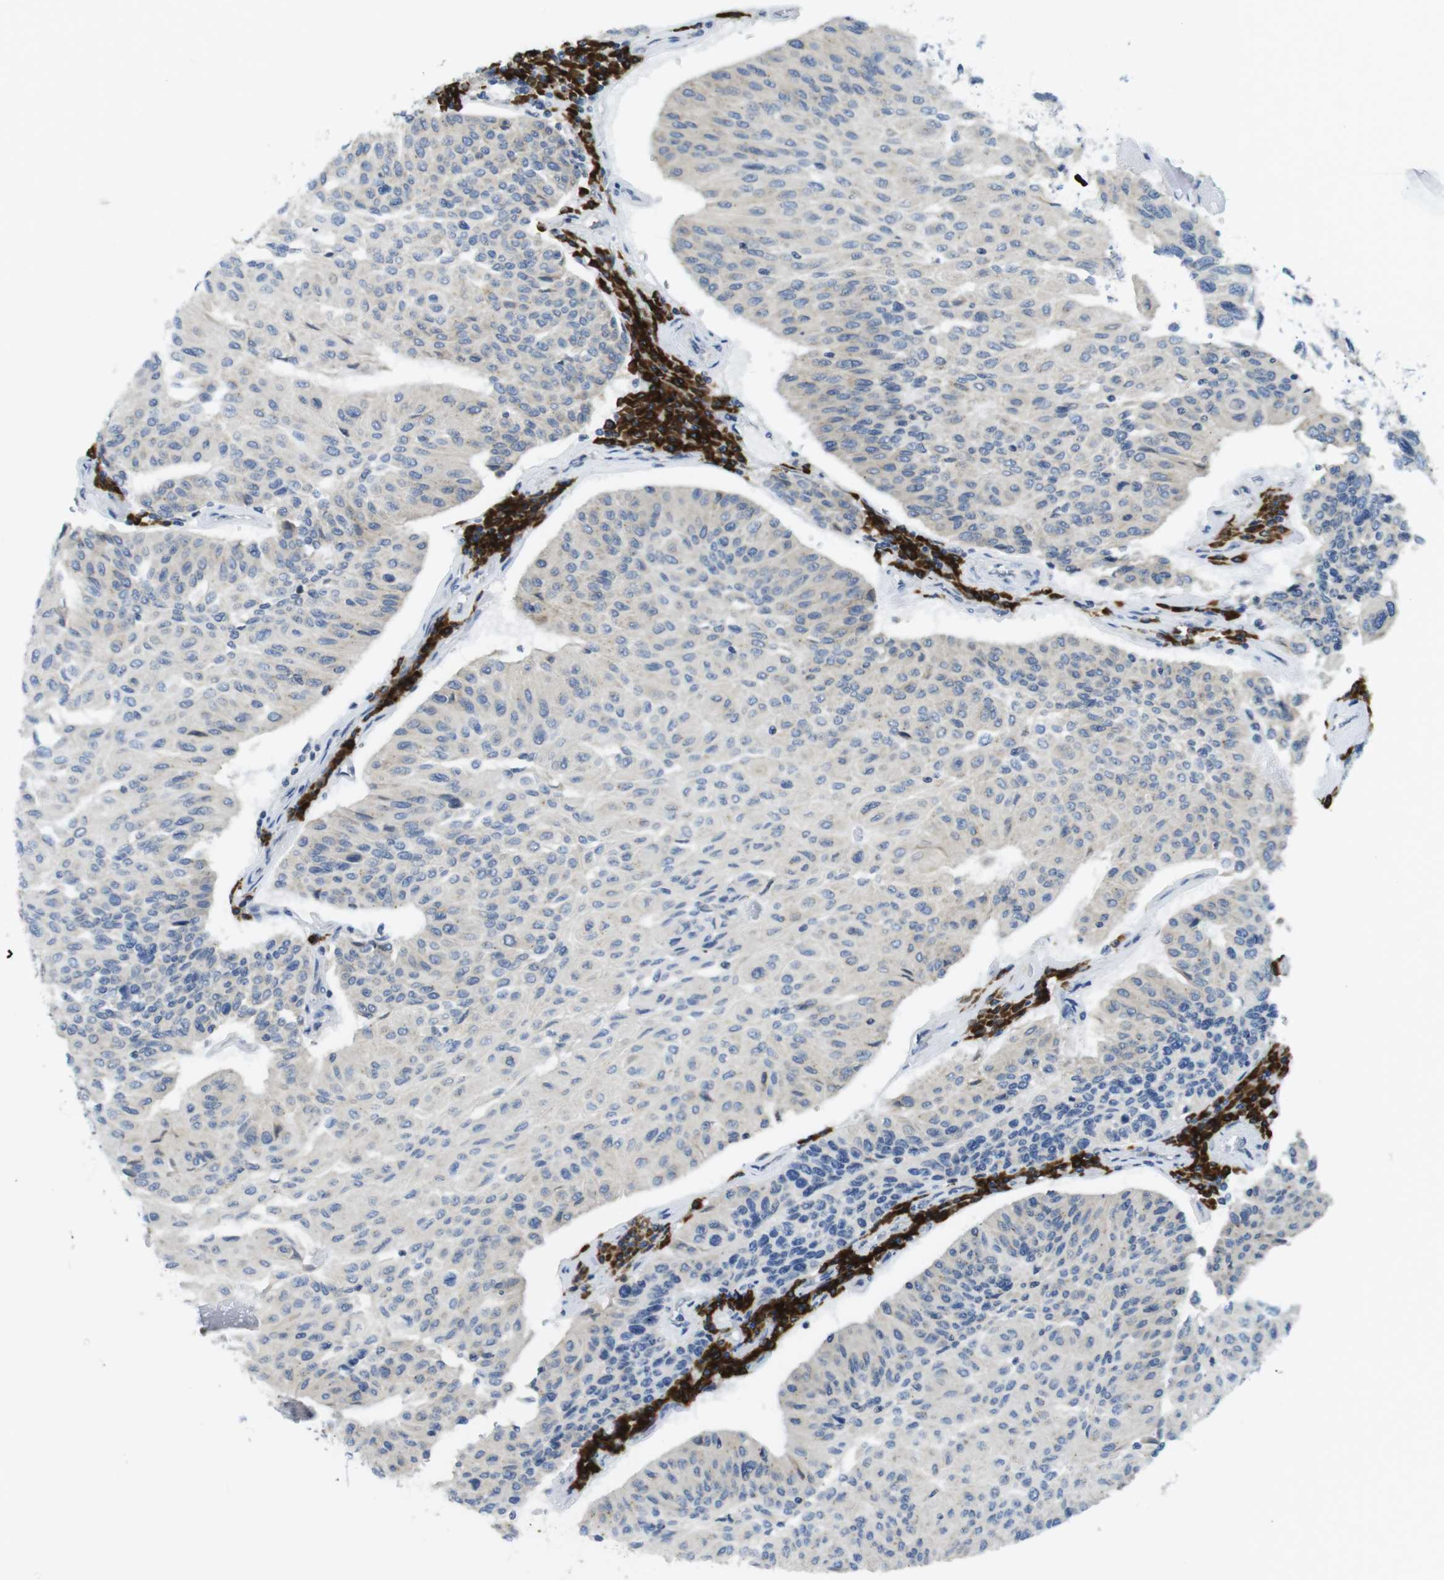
{"staining": {"intensity": "weak", "quantity": ">75%", "location": "cytoplasmic/membranous"}, "tissue": "urothelial cancer", "cell_type": "Tumor cells", "image_type": "cancer", "snomed": [{"axis": "morphology", "description": "Urothelial carcinoma, High grade"}, {"axis": "topography", "description": "Urinary bladder"}], "caption": "Human urothelial carcinoma (high-grade) stained with a brown dye displays weak cytoplasmic/membranous positive staining in about >75% of tumor cells.", "gene": "CLPTM1L", "patient": {"sex": "male", "age": 66}}